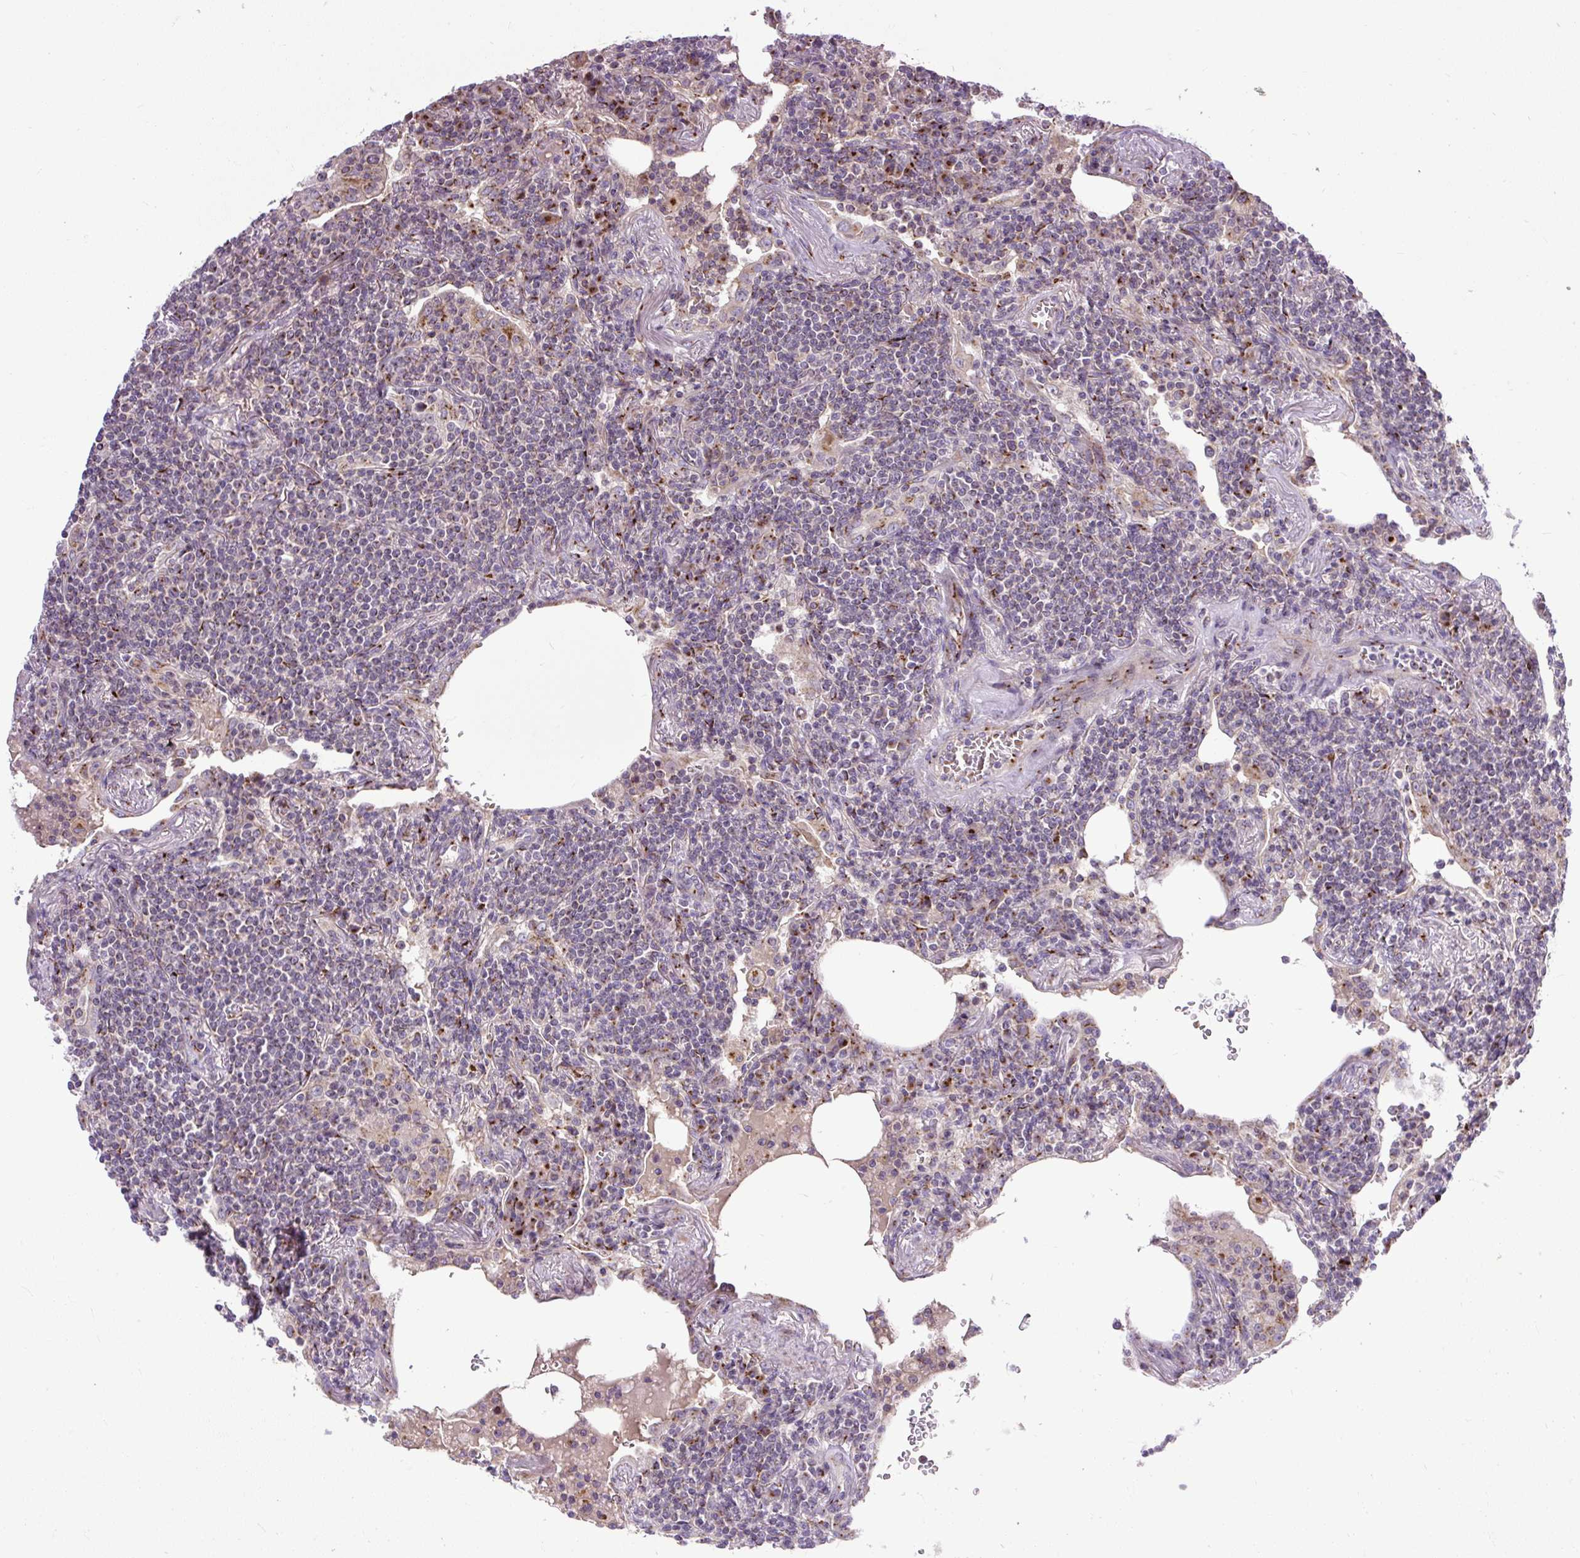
{"staining": {"intensity": "negative", "quantity": "none", "location": "none"}, "tissue": "lymphoma", "cell_type": "Tumor cells", "image_type": "cancer", "snomed": [{"axis": "morphology", "description": "Malignant lymphoma, non-Hodgkin's type, Low grade"}, {"axis": "topography", "description": "Lung"}], "caption": "Immunohistochemical staining of lymphoma reveals no significant positivity in tumor cells. (DAB IHC, high magnification).", "gene": "MSMP", "patient": {"sex": "female", "age": 71}}